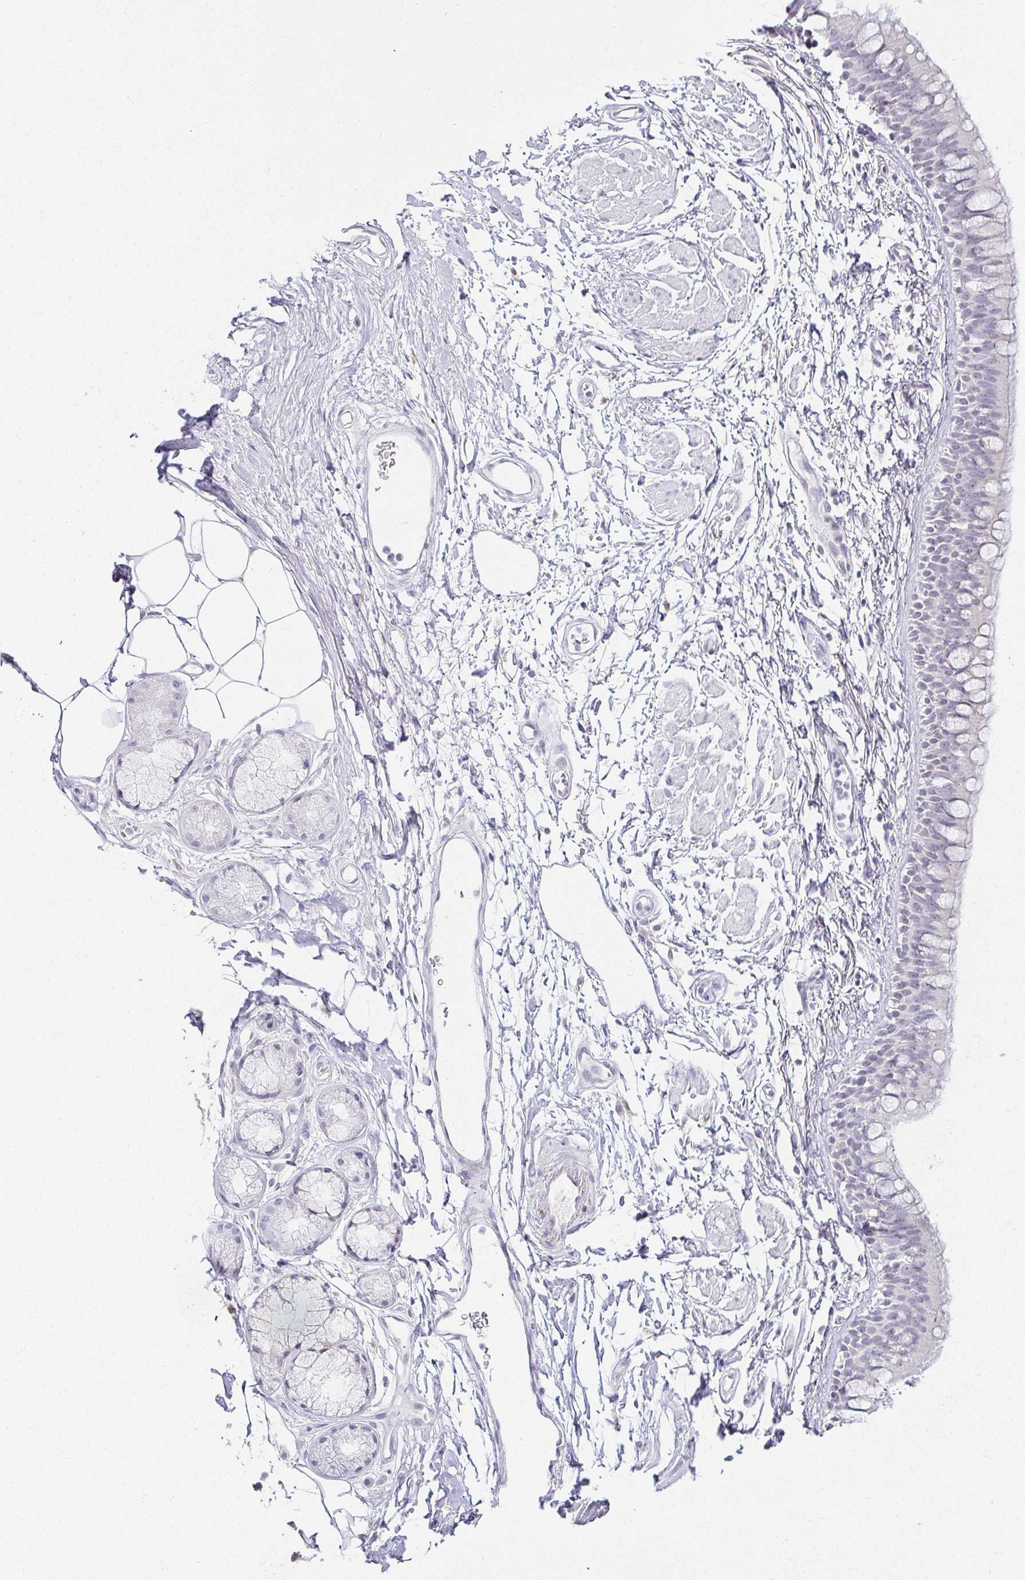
{"staining": {"intensity": "negative", "quantity": "none", "location": "none"}, "tissue": "bronchus", "cell_type": "Respiratory epithelial cells", "image_type": "normal", "snomed": [{"axis": "morphology", "description": "Normal tissue, NOS"}, {"axis": "morphology", "description": "Squamous cell carcinoma, NOS"}, {"axis": "topography", "description": "Bronchus"}, {"axis": "topography", "description": "Lung"}], "caption": "The histopathology image shows no staining of respiratory epithelial cells in unremarkable bronchus.", "gene": "ACAN", "patient": {"sex": "female", "age": 70}}